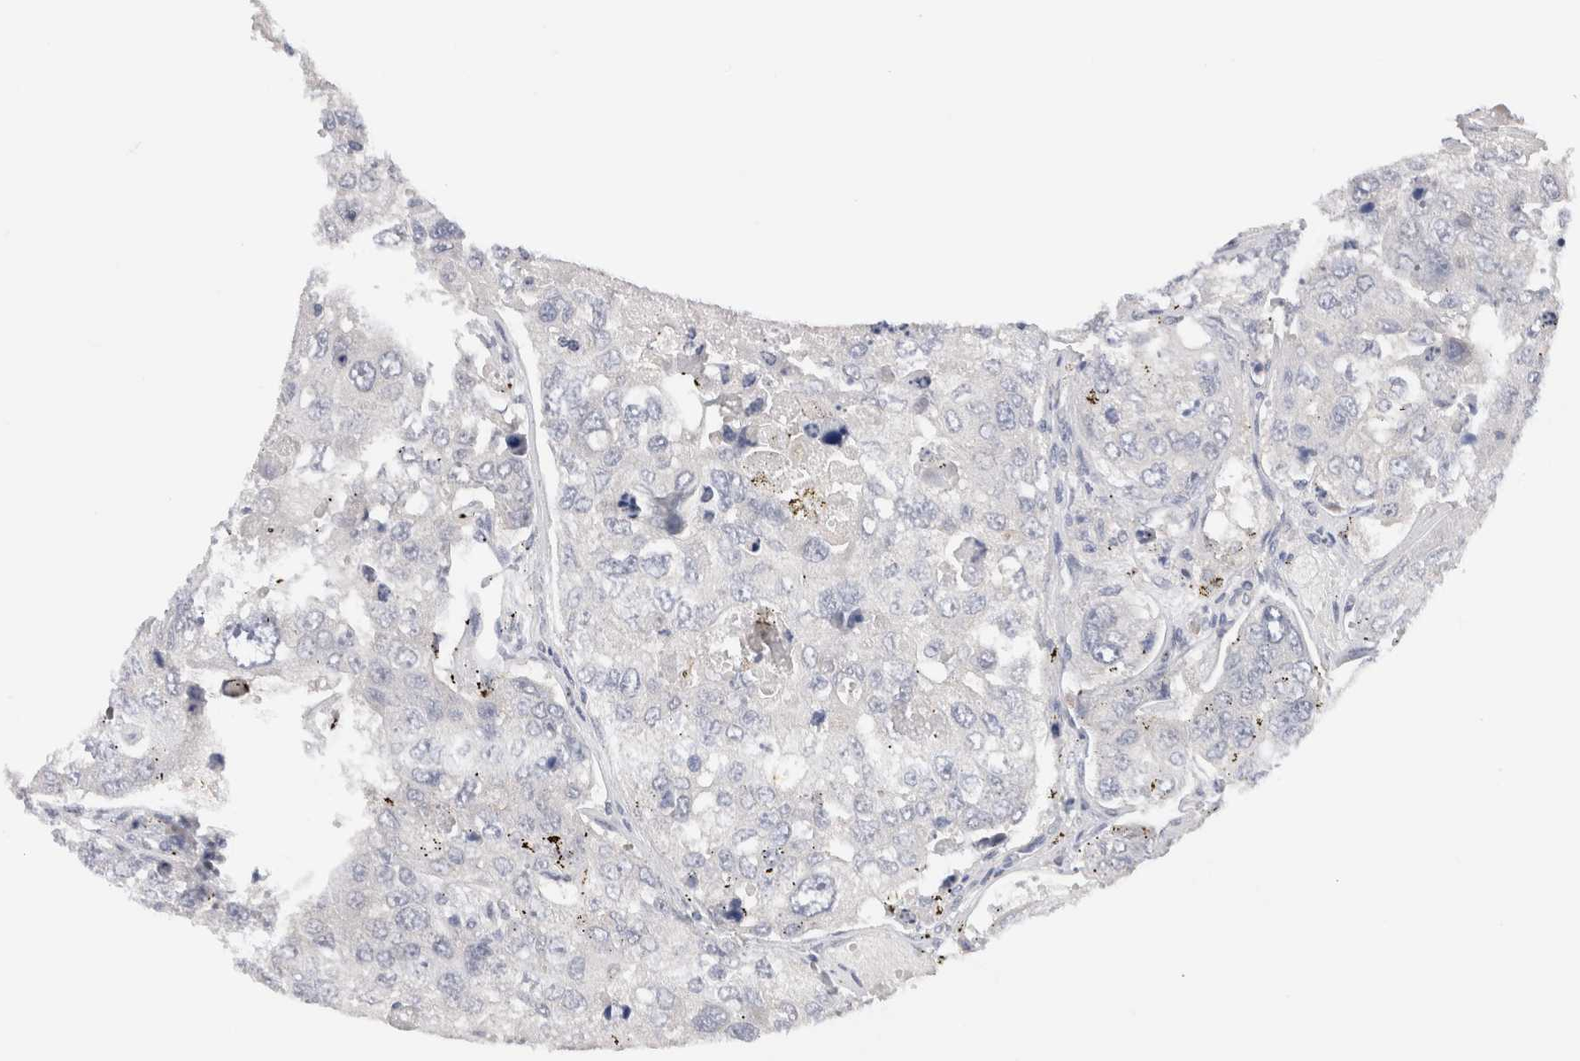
{"staining": {"intensity": "negative", "quantity": "none", "location": "none"}, "tissue": "urothelial cancer", "cell_type": "Tumor cells", "image_type": "cancer", "snomed": [{"axis": "morphology", "description": "Urothelial carcinoma, High grade"}, {"axis": "topography", "description": "Lymph node"}, {"axis": "topography", "description": "Urinary bladder"}], "caption": "Tumor cells are negative for protein expression in human urothelial carcinoma (high-grade).", "gene": "CHRM4", "patient": {"sex": "male", "age": 51}}